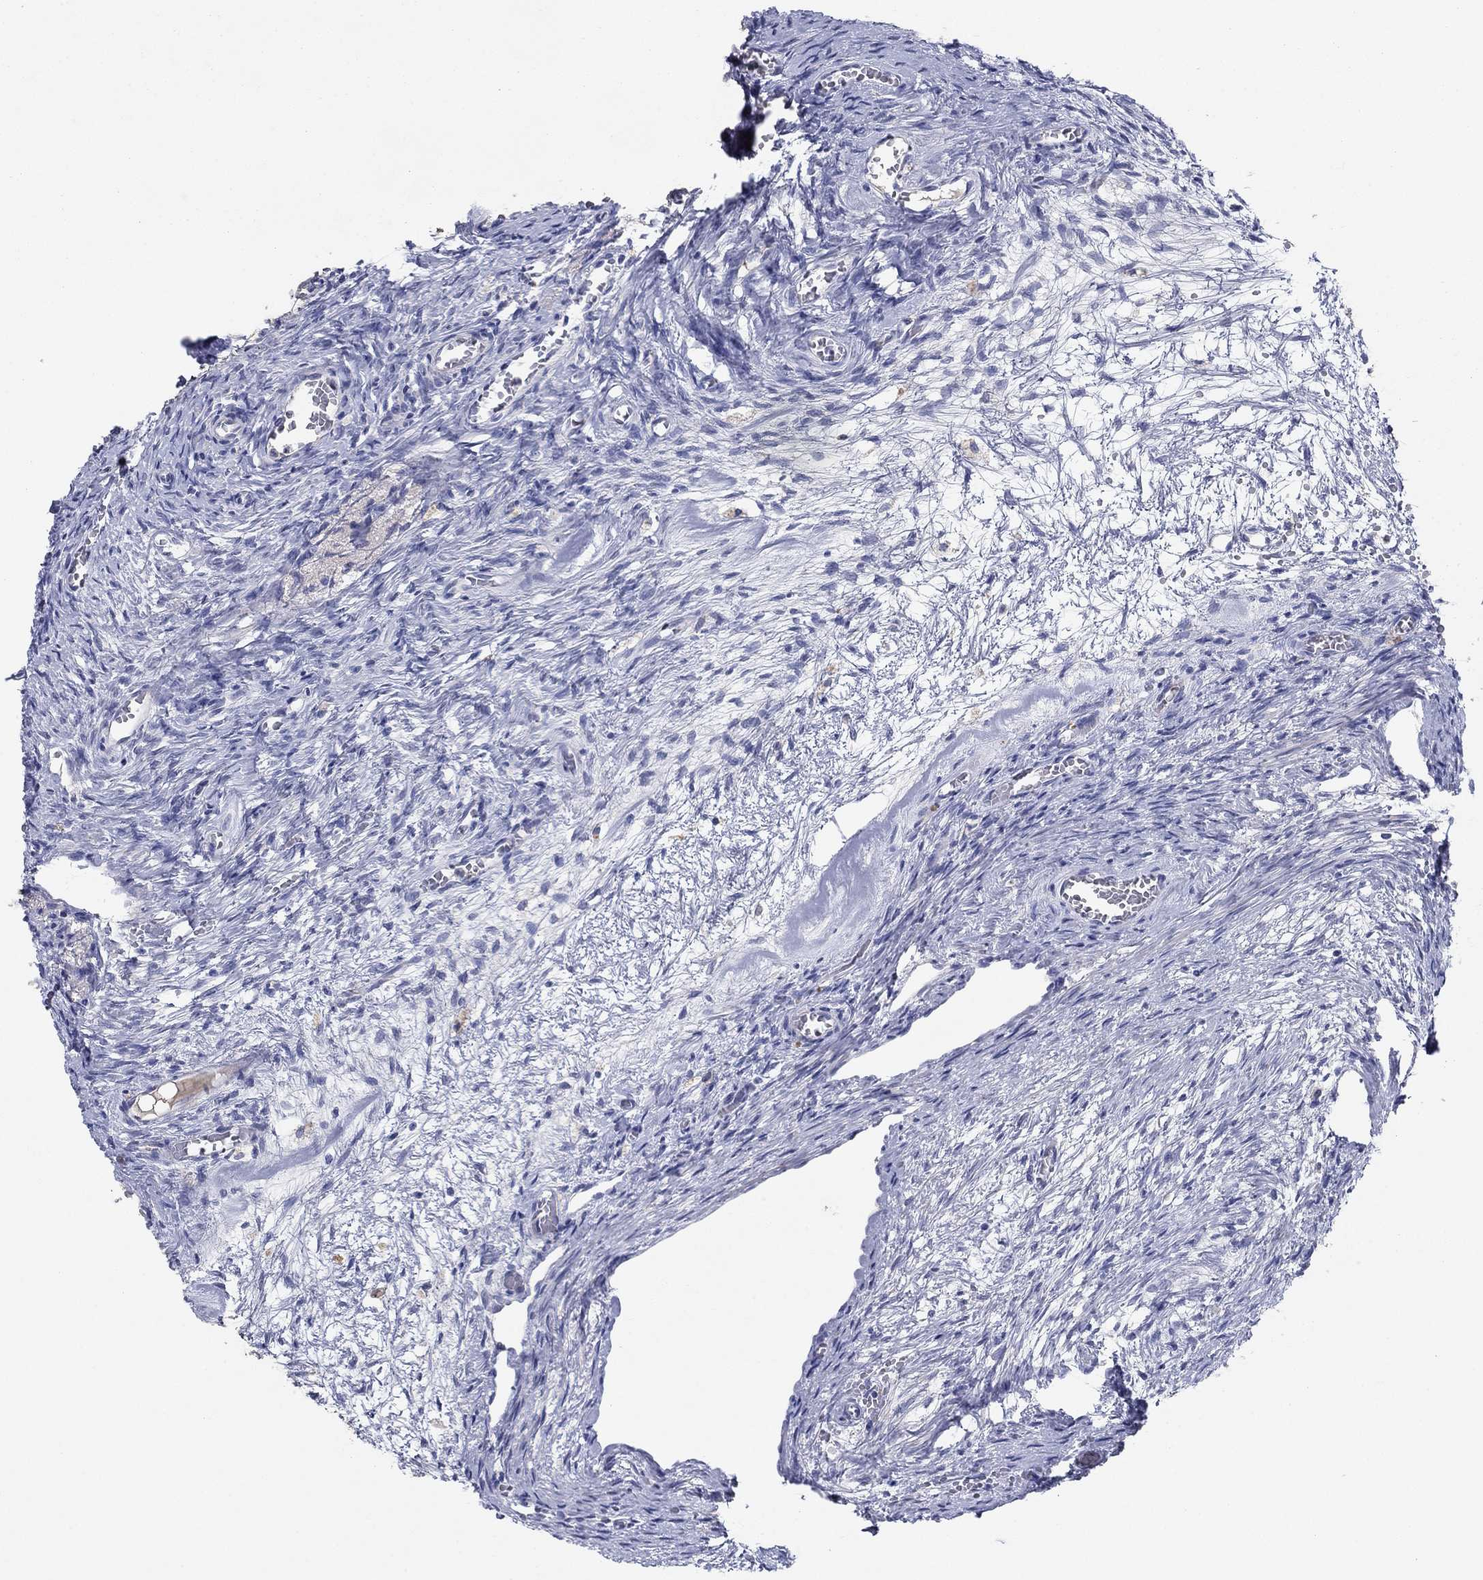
{"staining": {"intensity": "negative", "quantity": "none", "location": "none"}, "tissue": "ovary", "cell_type": "Ovarian stroma cells", "image_type": "normal", "snomed": [{"axis": "morphology", "description": "Normal tissue, NOS"}, {"axis": "topography", "description": "Ovary"}], "caption": "DAB (3,3'-diaminobenzidine) immunohistochemical staining of benign ovary displays no significant staining in ovarian stroma cells.", "gene": "PTGDS", "patient": {"sex": "female", "age": 39}}